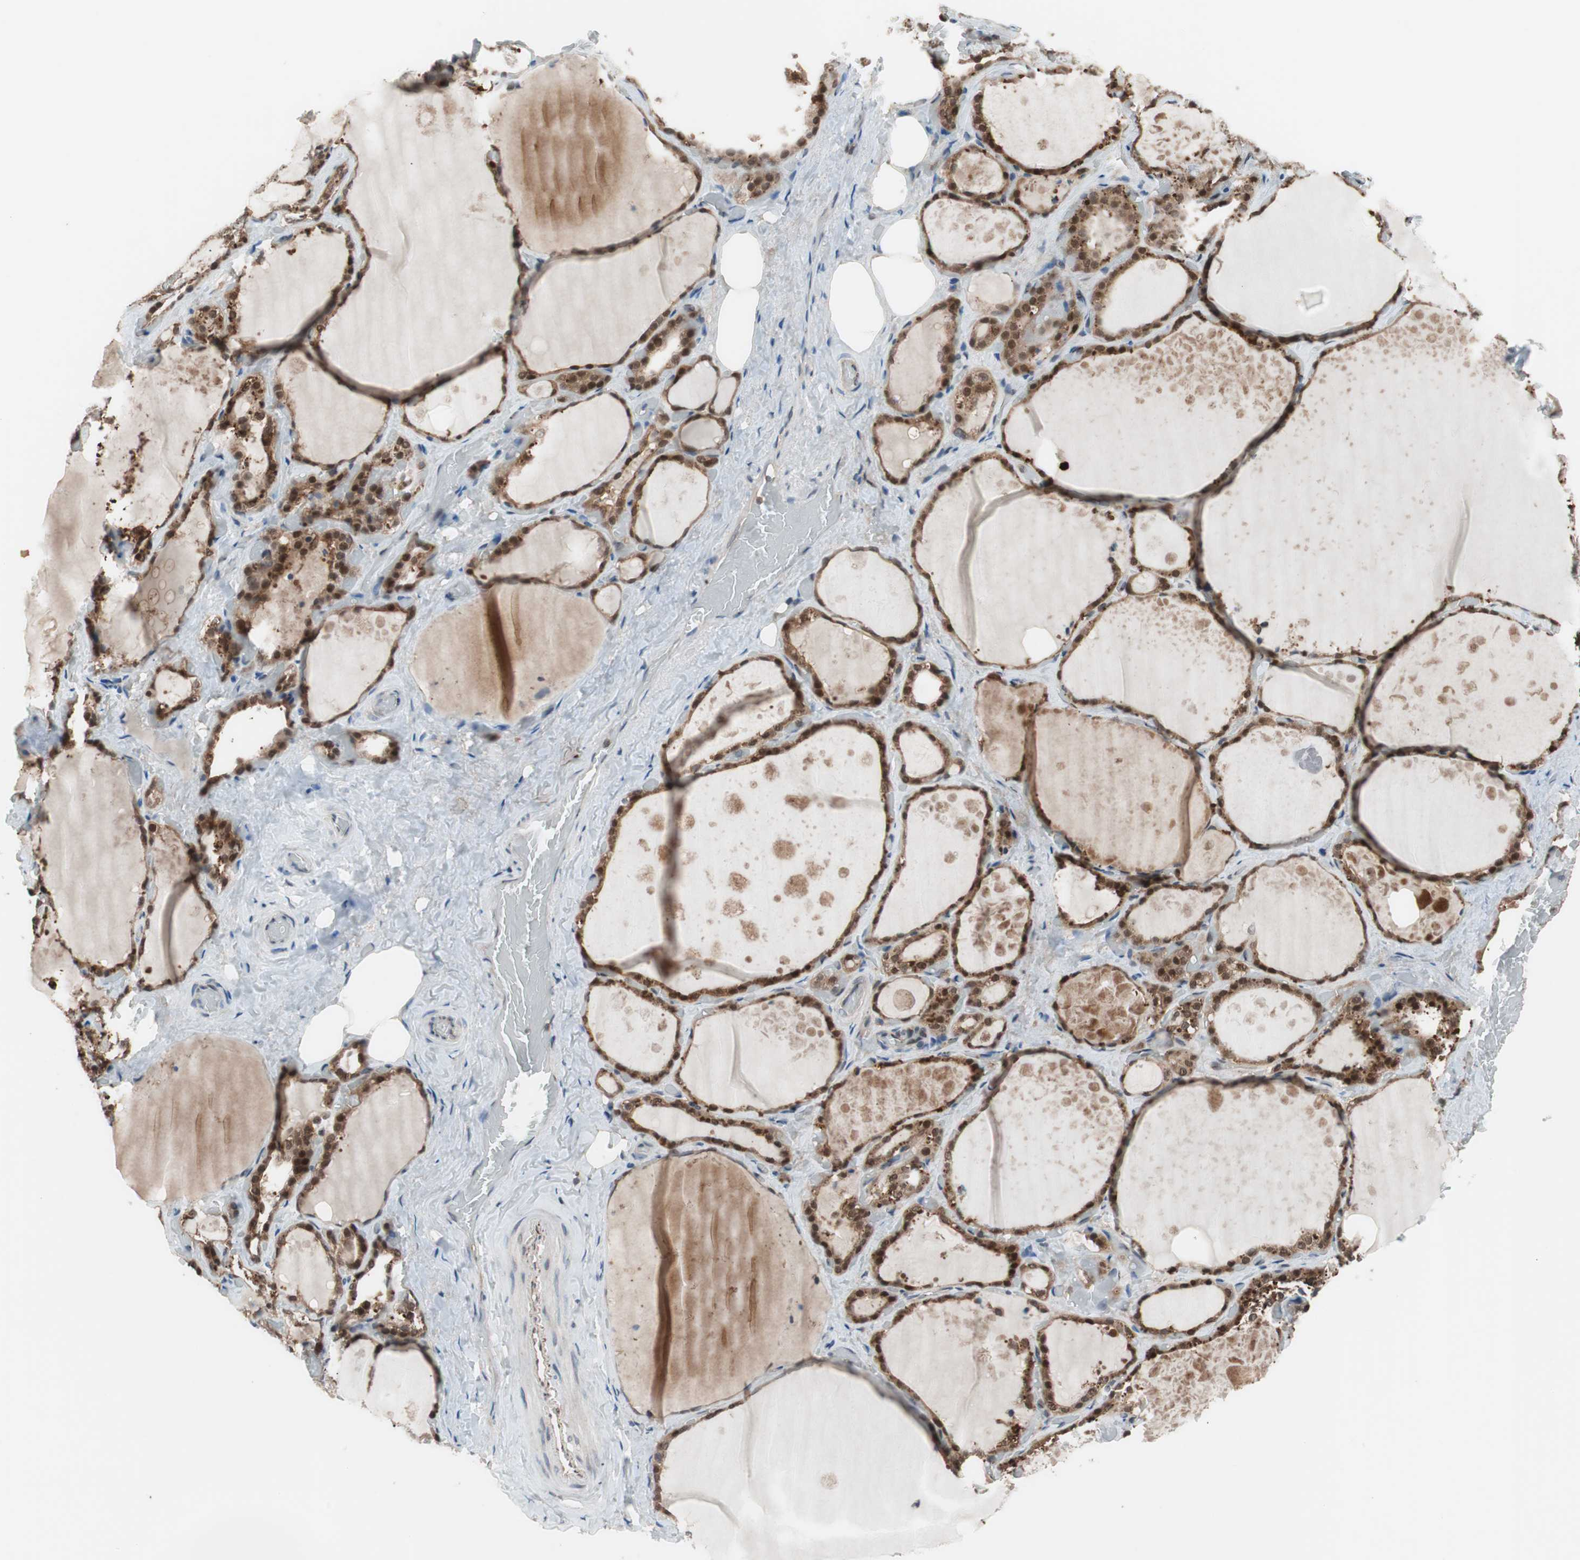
{"staining": {"intensity": "strong", "quantity": ">75%", "location": "cytoplasmic/membranous,nuclear"}, "tissue": "thyroid gland", "cell_type": "Glandular cells", "image_type": "normal", "snomed": [{"axis": "morphology", "description": "Normal tissue, NOS"}, {"axis": "topography", "description": "Thyroid gland"}], "caption": "Immunohistochemistry image of normal thyroid gland stained for a protein (brown), which demonstrates high levels of strong cytoplasmic/membranous,nuclear positivity in about >75% of glandular cells.", "gene": "GALT", "patient": {"sex": "male", "age": 61}}